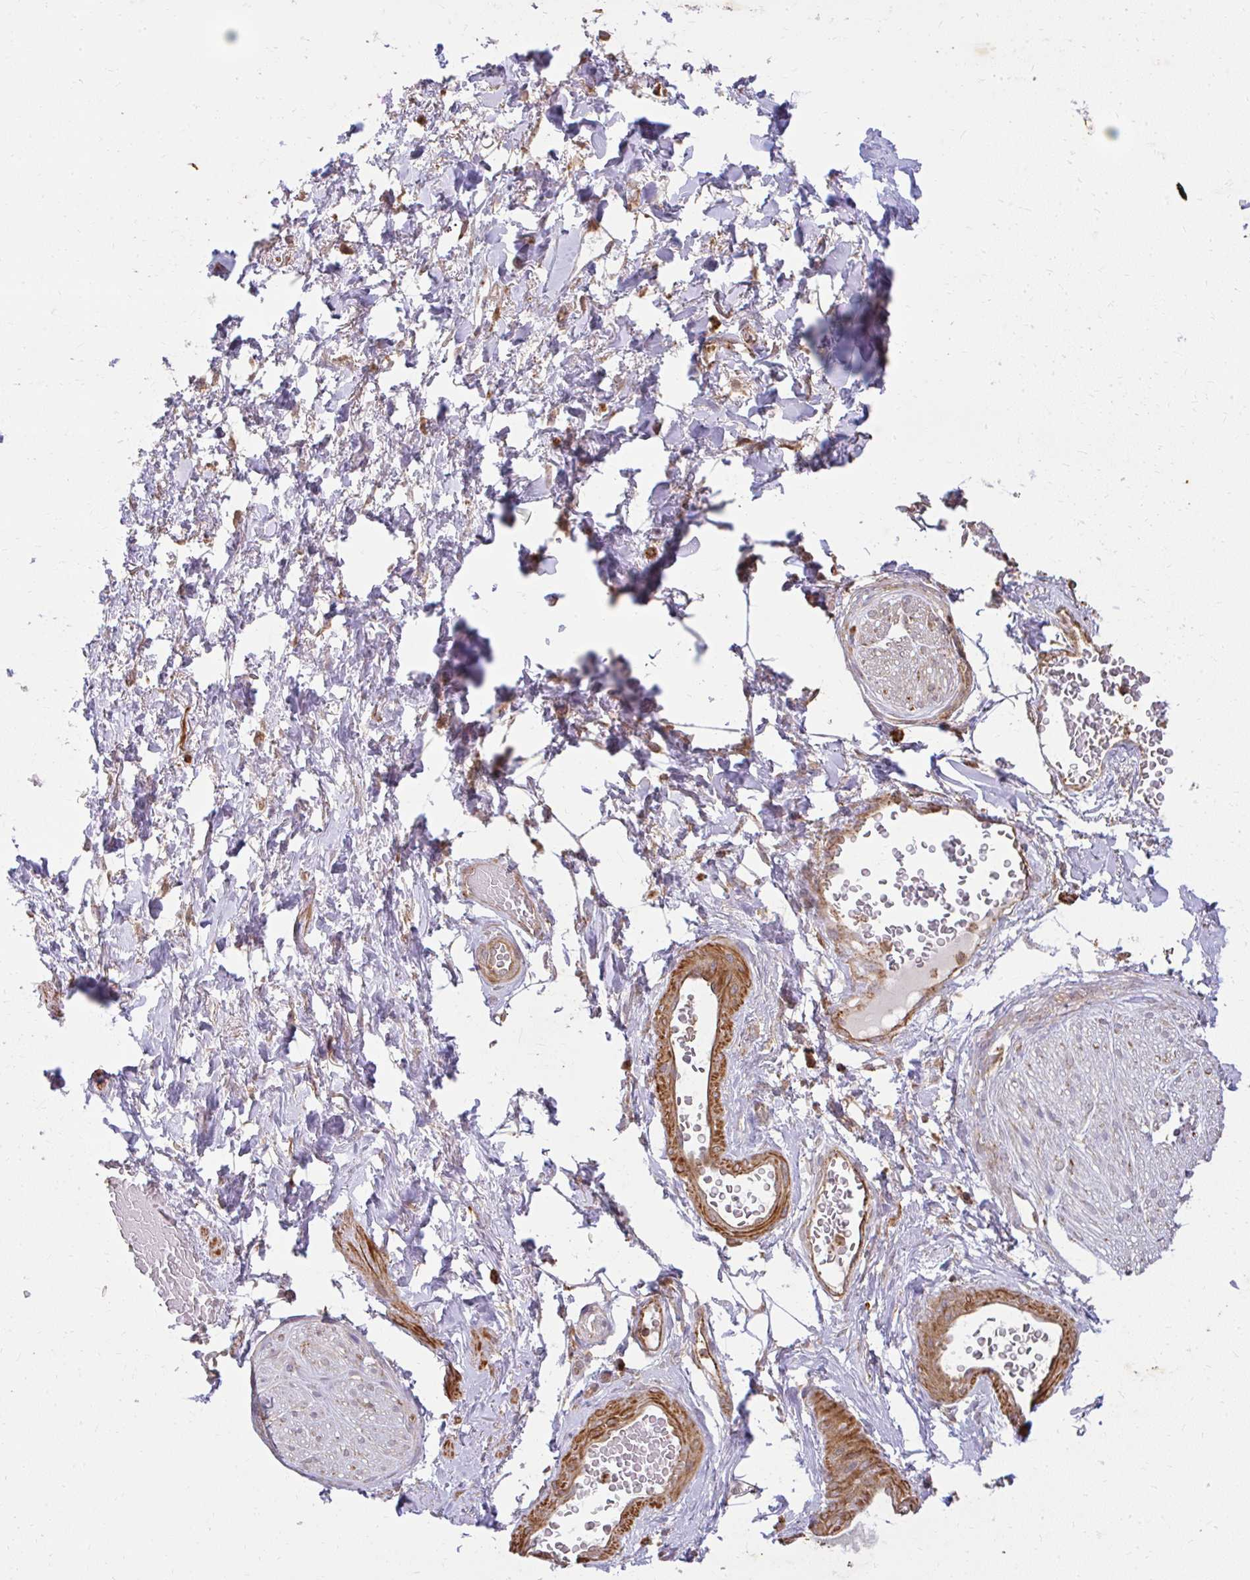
{"staining": {"intensity": "negative", "quantity": "none", "location": "none"}, "tissue": "adipose tissue", "cell_type": "Adipocytes", "image_type": "normal", "snomed": [{"axis": "morphology", "description": "Normal tissue, NOS"}, {"axis": "topography", "description": "Vagina"}, {"axis": "topography", "description": "Peripheral nerve tissue"}], "caption": "Immunohistochemistry histopathology image of normal human adipose tissue stained for a protein (brown), which reveals no expression in adipocytes.", "gene": "GNS", "patient": {"sex": "female", "age": 71}}